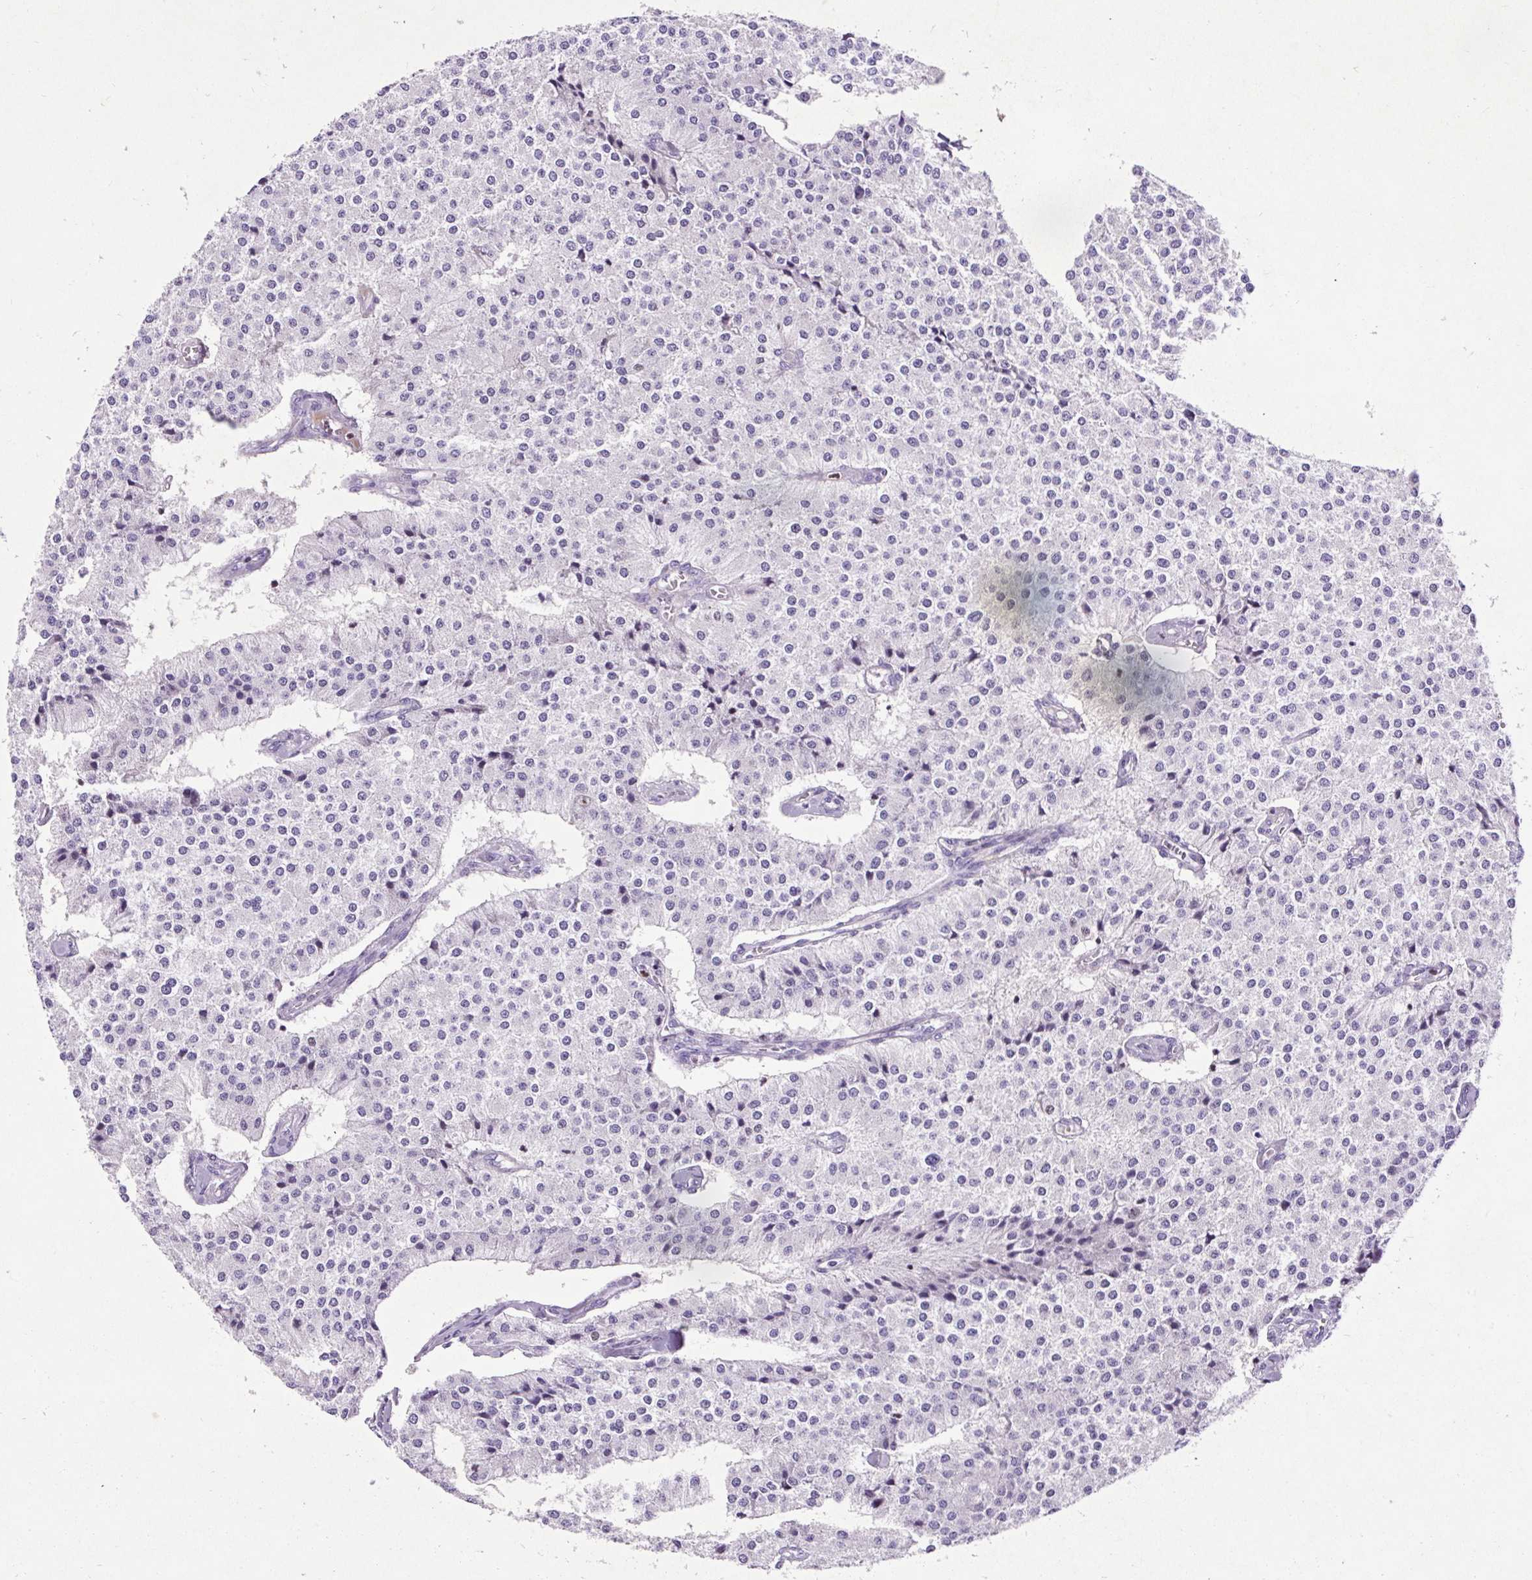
{"staining": {"intensity": "negative", "quantity": "none", "location": "none"}, "tissue": "carcinoid", "cell_type": "Tumor cells", "image_type": "cancer", "snomed": [{"axis": "morphology", "description": "Carcinoid, malignant, NOS"}, {"axis": "topography", "description": "Colon"}], "caption": "High magnification brightfield microscopy of carcinoid stained with DAB (3,3'-diaminobenzidine) (brown) and counterstained with hematoxylin (blue): tumor cells show no significant positivity.", "gene": "SPC24", "patient": {"sex": "female", "age": 52}}